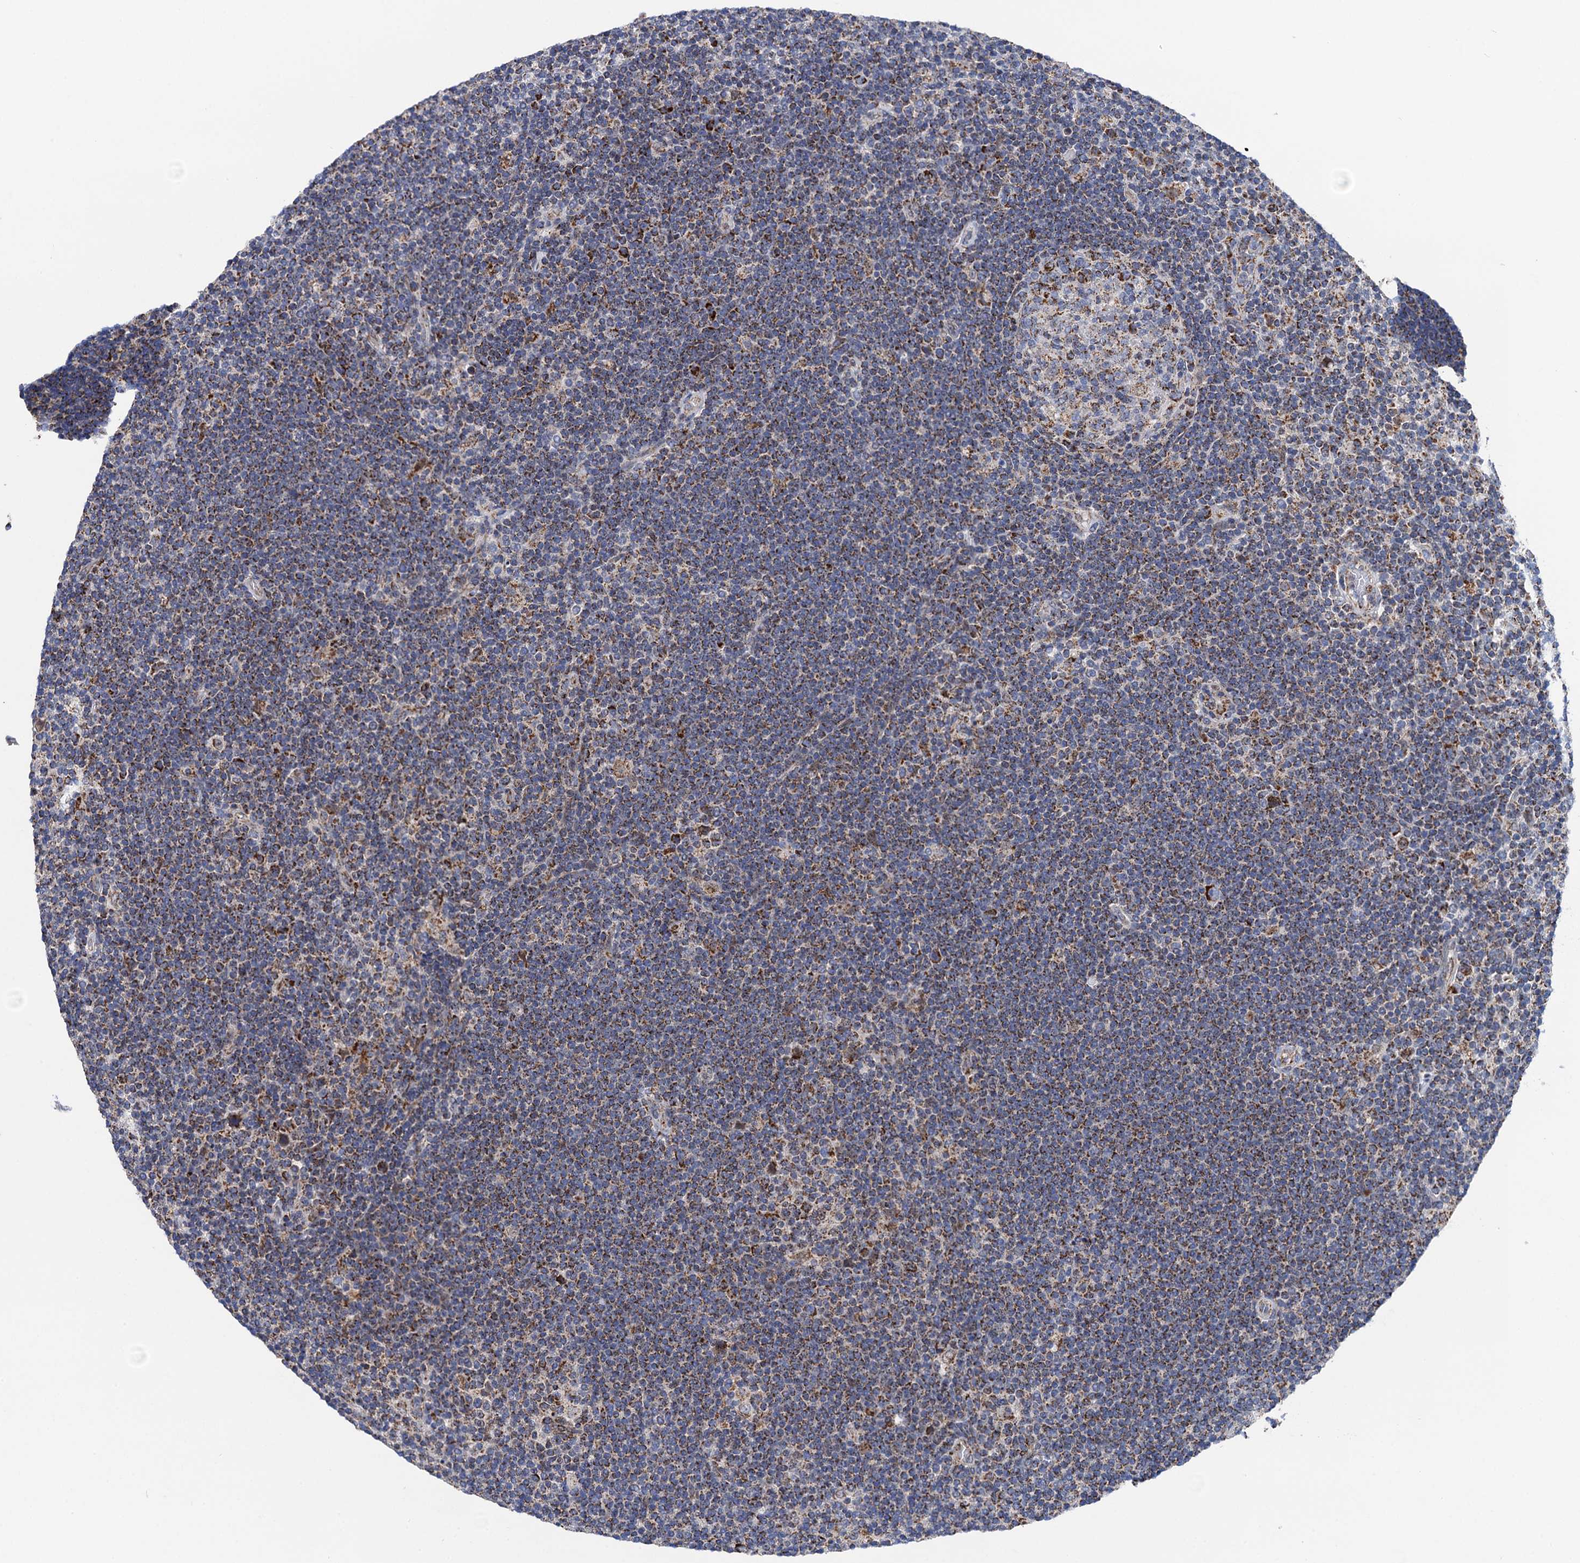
{"staining": {"intensity": "strong", "quantity": "25%-75%", "location": "cytoplasmic/membranous"}, "tissue": "lymphoma", "cell_type": "Tumor cells", "image_type": "cancer", "snomed": [{"axis": "morphology", "description": "Hodgkin's disease, NOS"}, {"axis": "topography", "description": "Lymph node"}], "caption": "IHC image of human lymphoma stained for a protein (brown), which reveals high levels of strong cytoplasmic/membranous staining in approximately 25%-75% of tumor cells.", "gene": "PTCD3", "patient": {"sex": "female", "age": 57}}